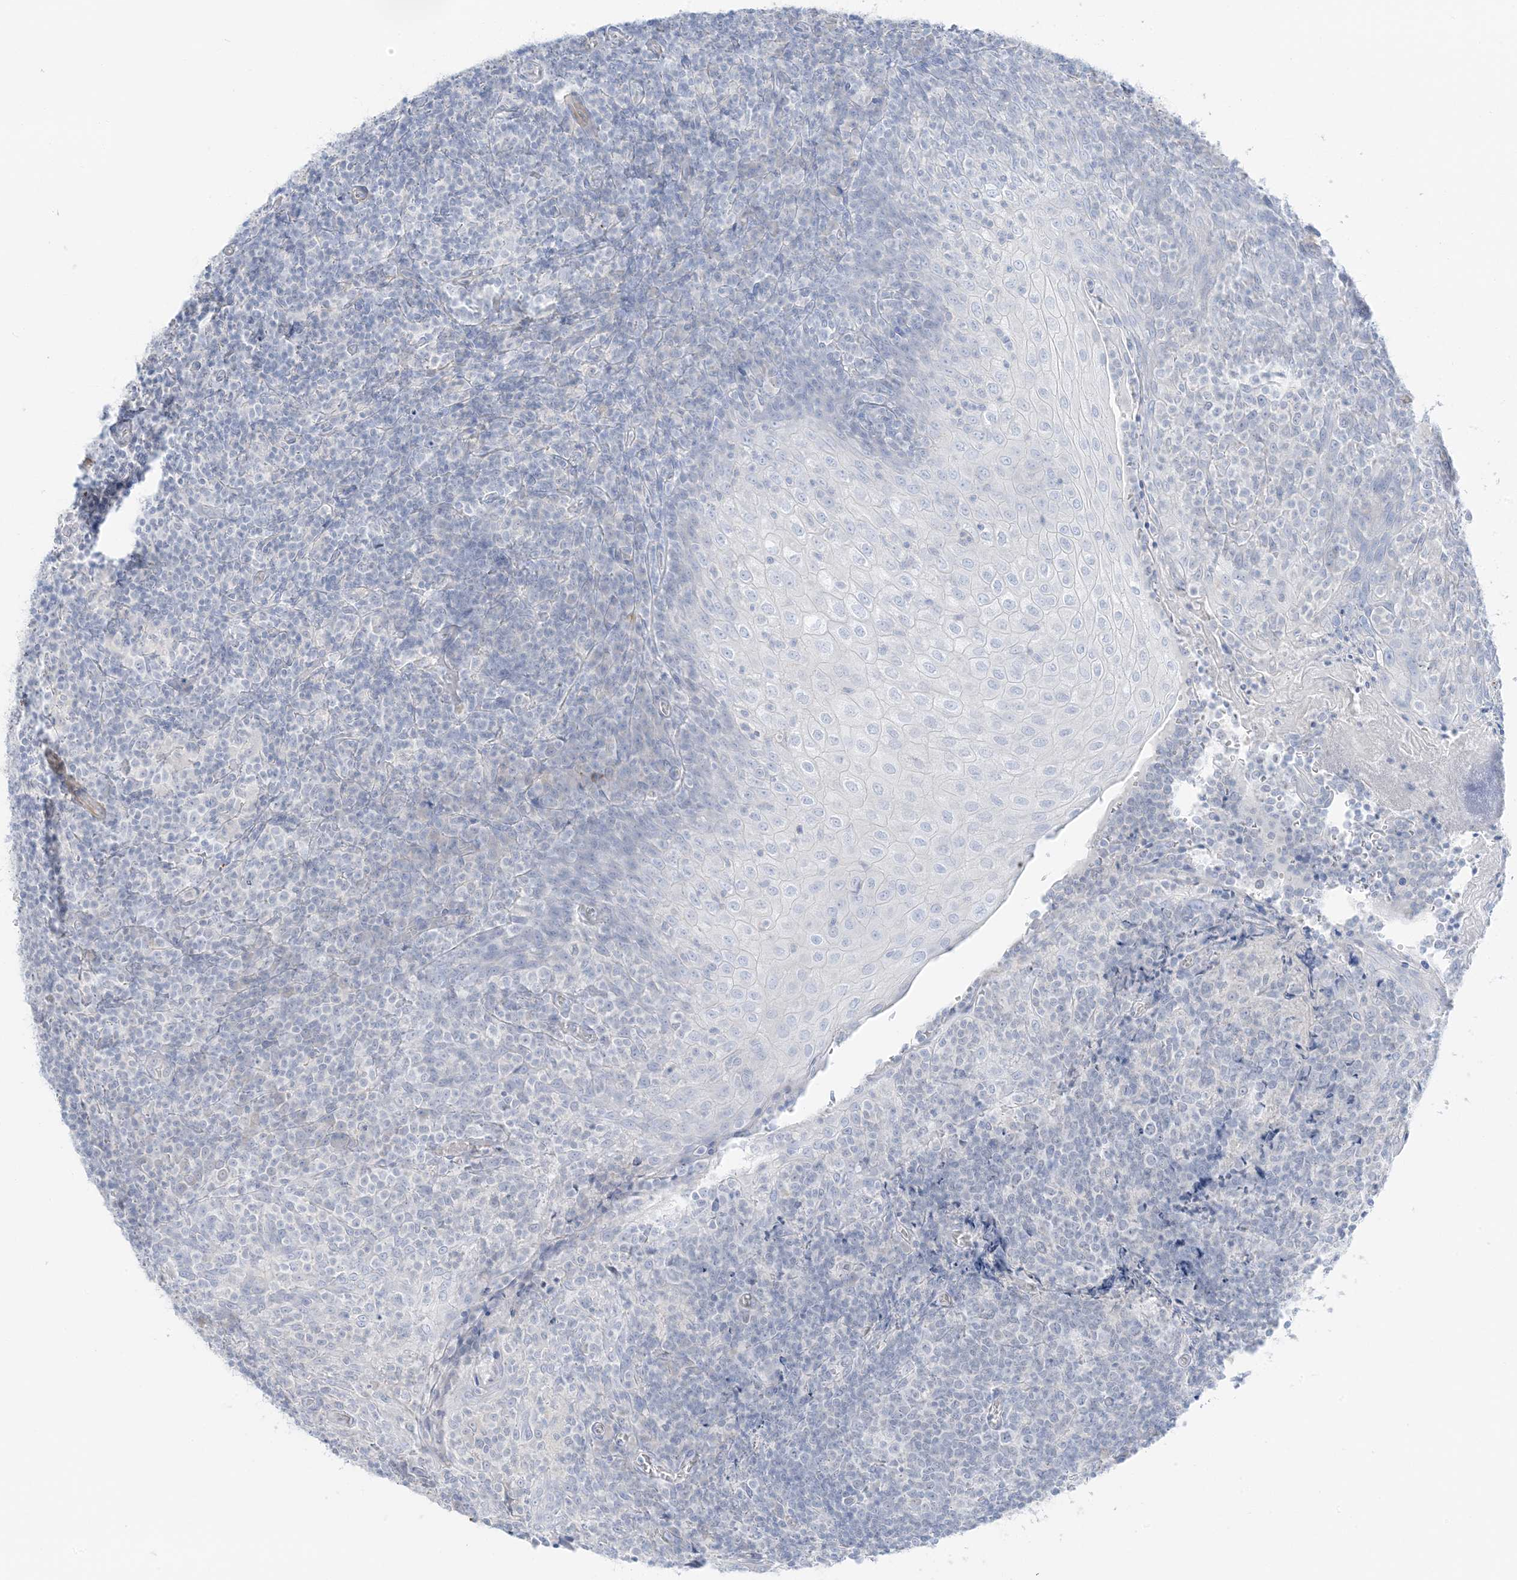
{"staining": {"intensity": "negative", "quantity": "none", "location": "none"}, "tissue": "tonsil", "cell_type": "Germinal center cells", "image_type": "normal", "snomed": [{"axis": "morphology", "description": "Normal tissue, NOS"}, {"axis": "topography", "description": "Tonsil"}], "caption": "This is an IHC micrograph of benign tonsil. There is no positivity in germinal center cells.", "gene": "SLC22A13", "patient": {"sex": "female", "age": 19}}